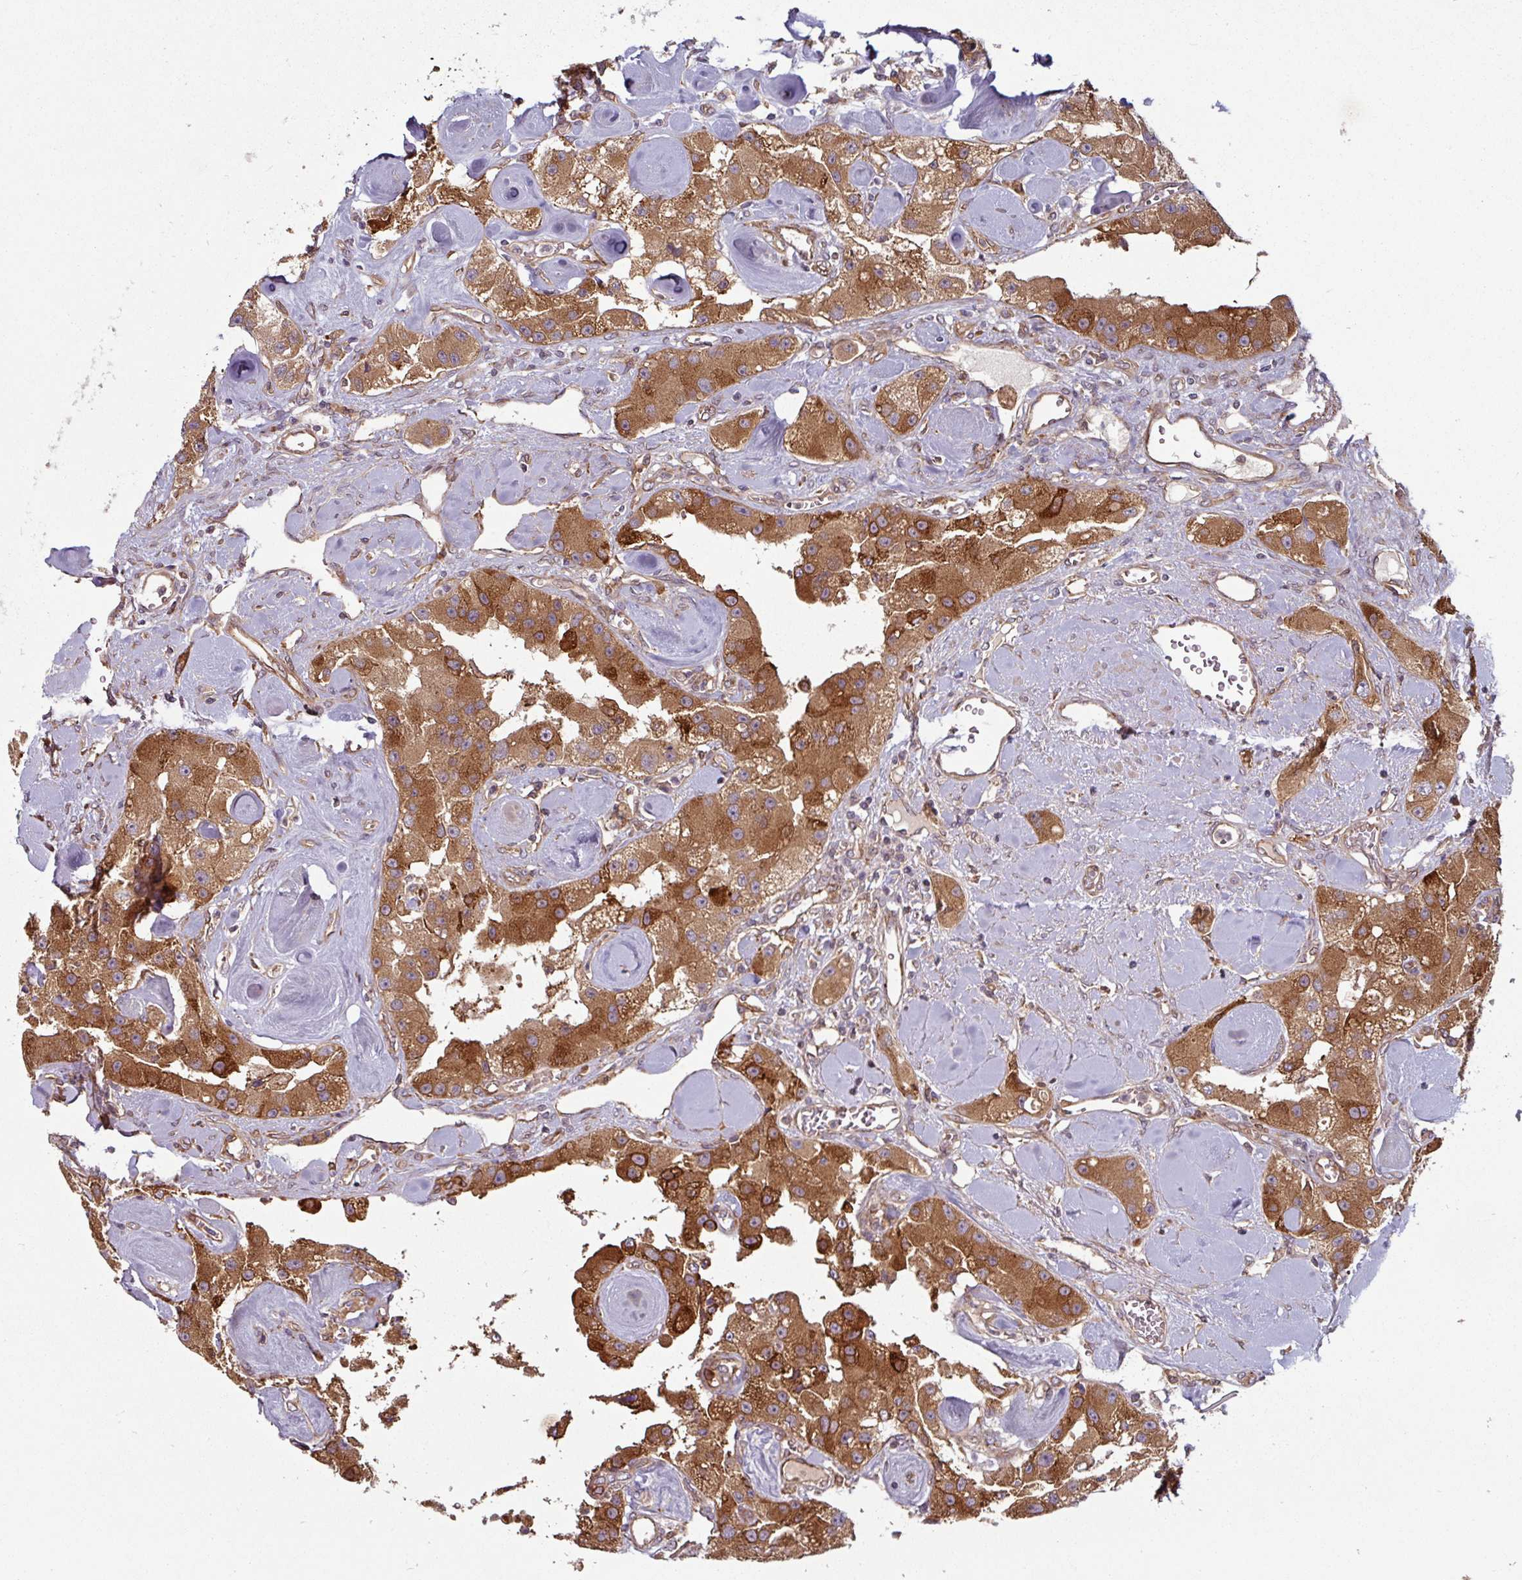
{"staining": {"intensity": "moderate", "quantity": ">75%", "location": "cytoplasmic/membranous"}, "tissue": "carcinoid", "cell_type": "Tumor cells", "image_type": "cancer", "snomed": [{"axis": "morphology", "description": "Carcinoid, malignant, NOS"}, {"axis": "topography", "description": "Pancreas"}], "caption": "Brown immunohistochemical staining in malignant carcinoid shows moderate cytoplasmic/membranous expression in about >75% of tumor cells.", "gene": "RAB5A", "patient": {"sex": "male", "age": 41}}